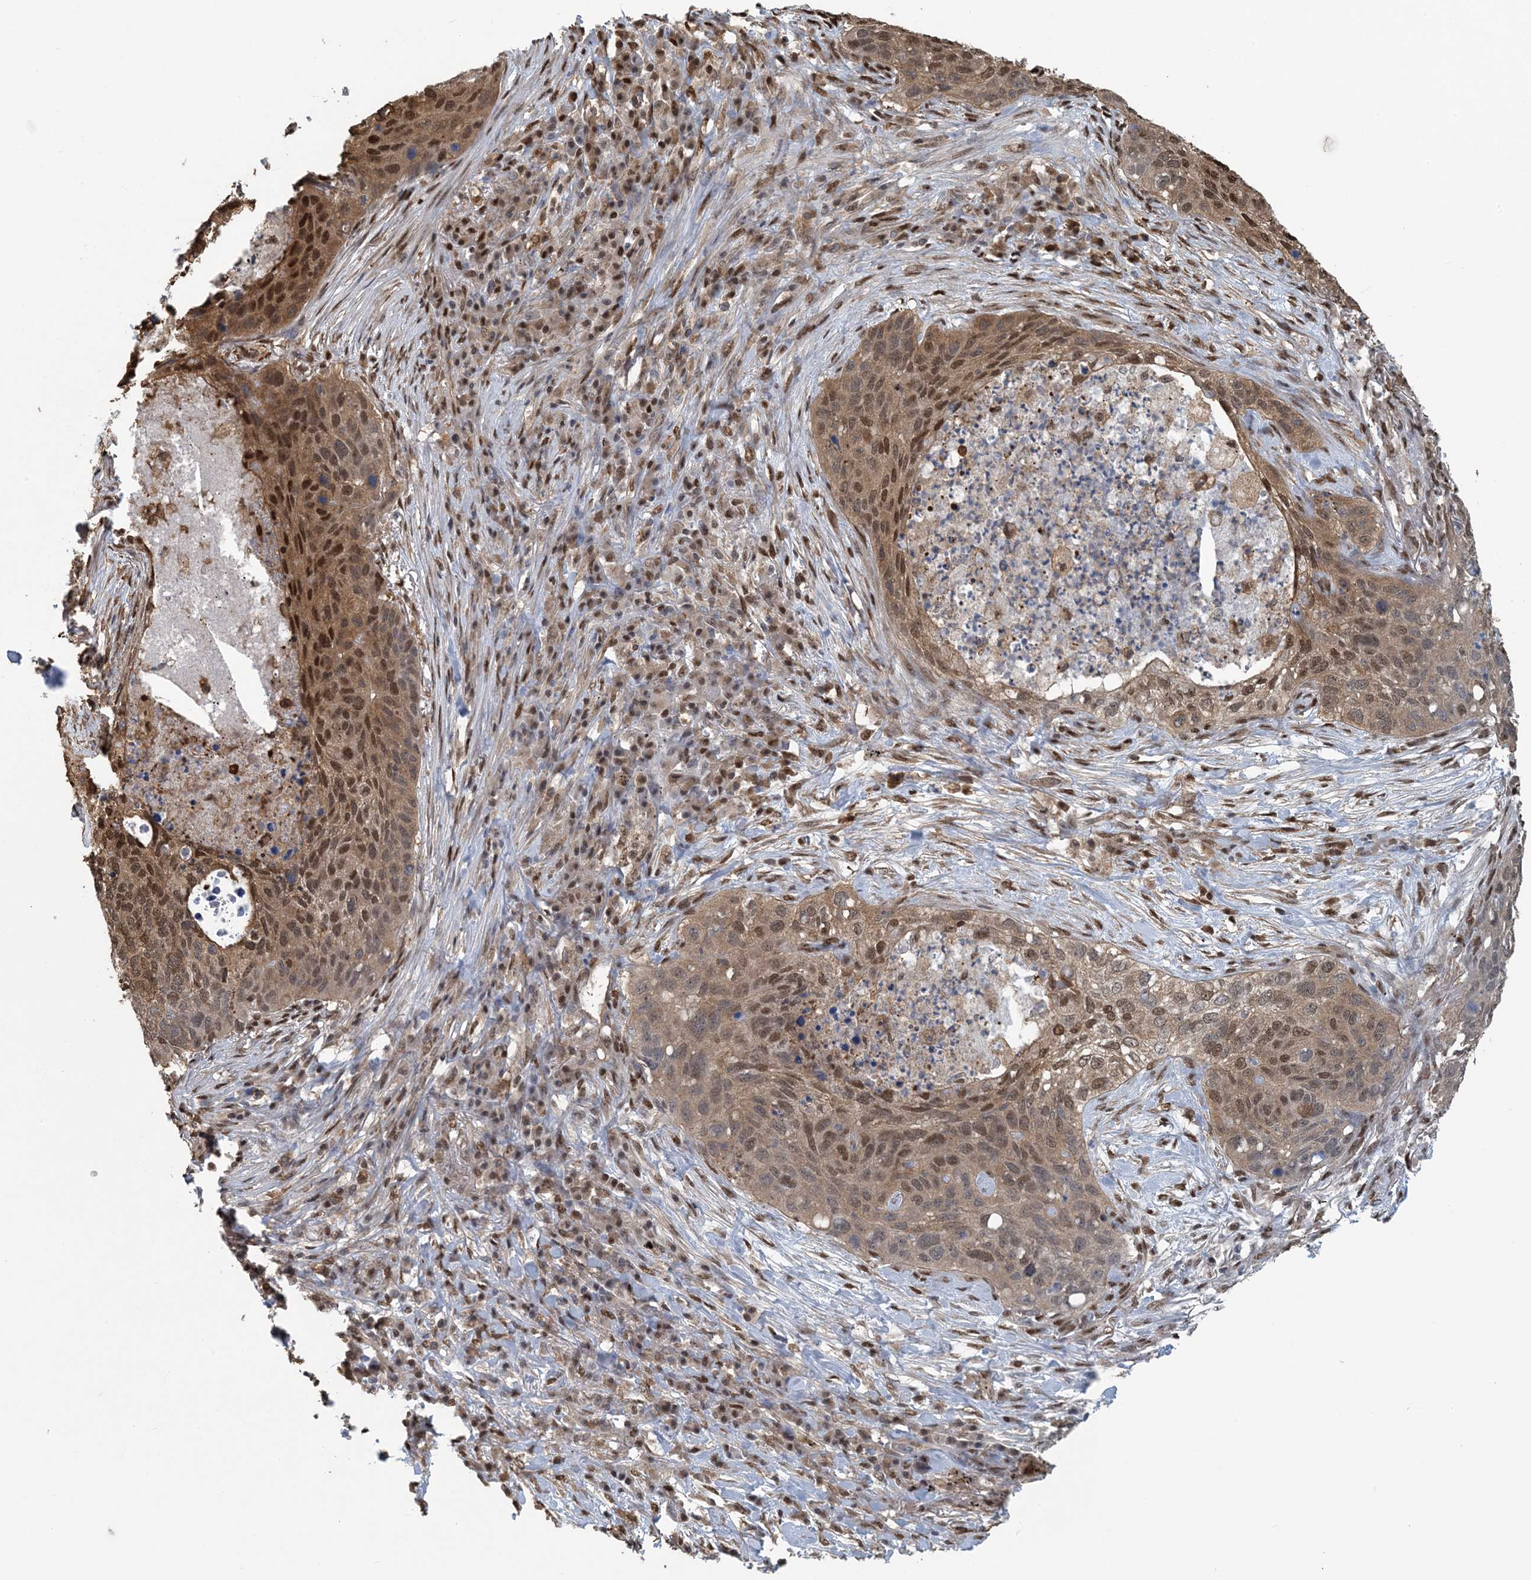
{"staining": {"intensity": "moderate", "quantity": ">75%", "location": "cytoplasmic/membranous,nuclear"}, "tissue": "lung cancer", "cell_type": "Tumor cells", "image_type": "cancer", "snomed": [{"axis": "morphology", "description": "Squamous cell carcinoma, NOS"}, {"axis": "topography", "description": "Lung"}], "caption": "IHC staining of lung cancer, which shows medium levels of moderate cytoplasmic/membranous and nuclear positivity in approximately >75% of tumor cells indicating moderate cytoplasmic/membranous and nuclear protein staining. The staining was performed using DAB (3,3'-diaminobenzidine) (brown) for protein detection and nuclei were counterstained in hematoxylin (blue).", "gene": "HIKESHI", "patient": {"sex": "female", "age": 63}}